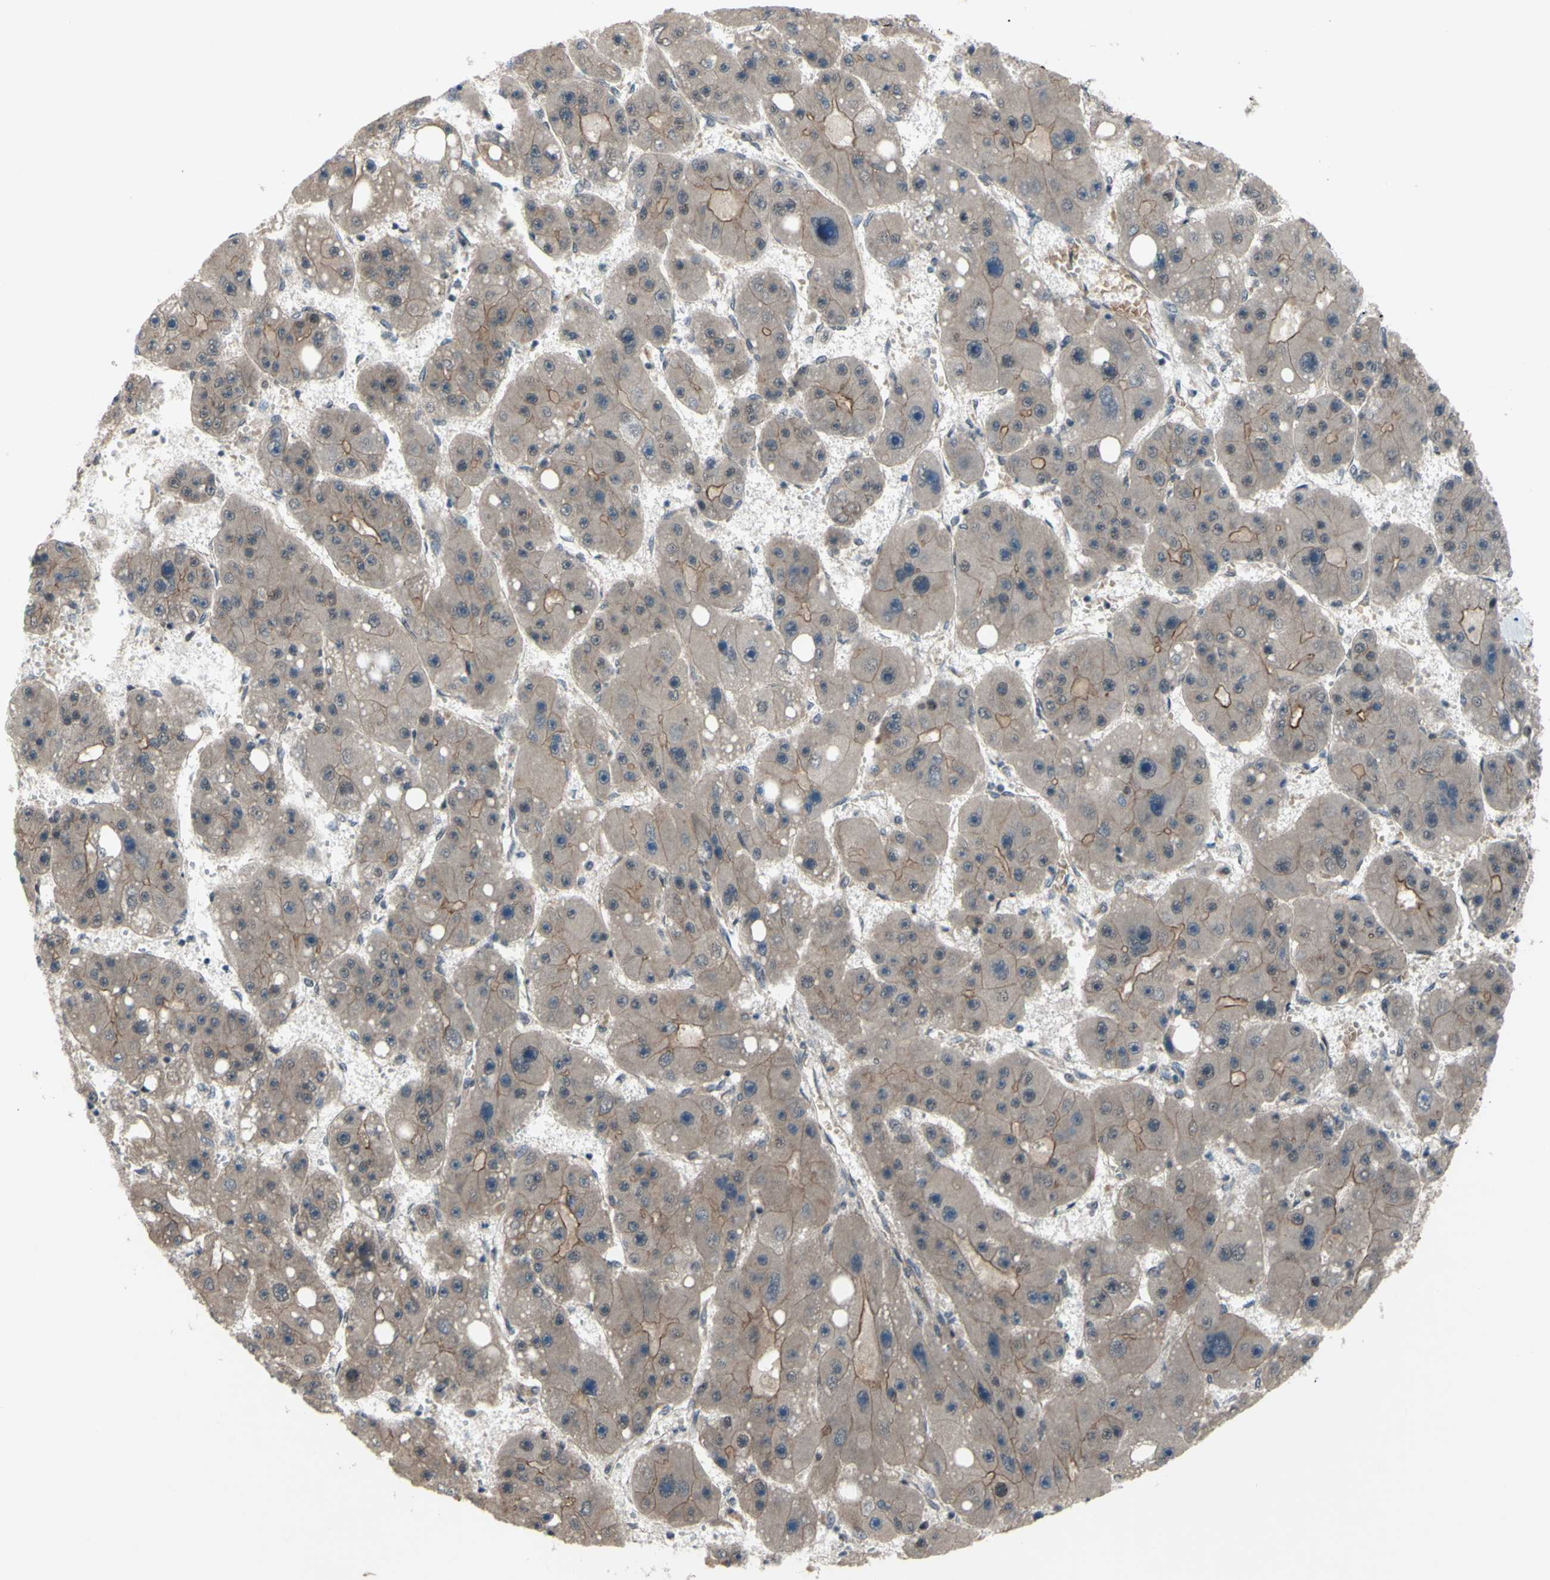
{"staining": {"intensity": "weak", "quantity": ">75%", "location": "cytoplasmic/membranous"}, "tissue": "liver cancer", "cell_type": "Tumor cells", "image_type": "cancer", "snomed": [{"axis": "morphology", "description": "Carcinoma, Hepatocellular, NOS"}, {"axis": "topography", "description": "Liver"}], "caption": "Liver hepatocellular carcinoma tissue reveals weak cytoplasmic/membranous staining in approximately >75% of tumor cells, visualized by immunohistochemistry.", "gene": "TRDMT1", "patient": {"sex": "female", "age": 61}}